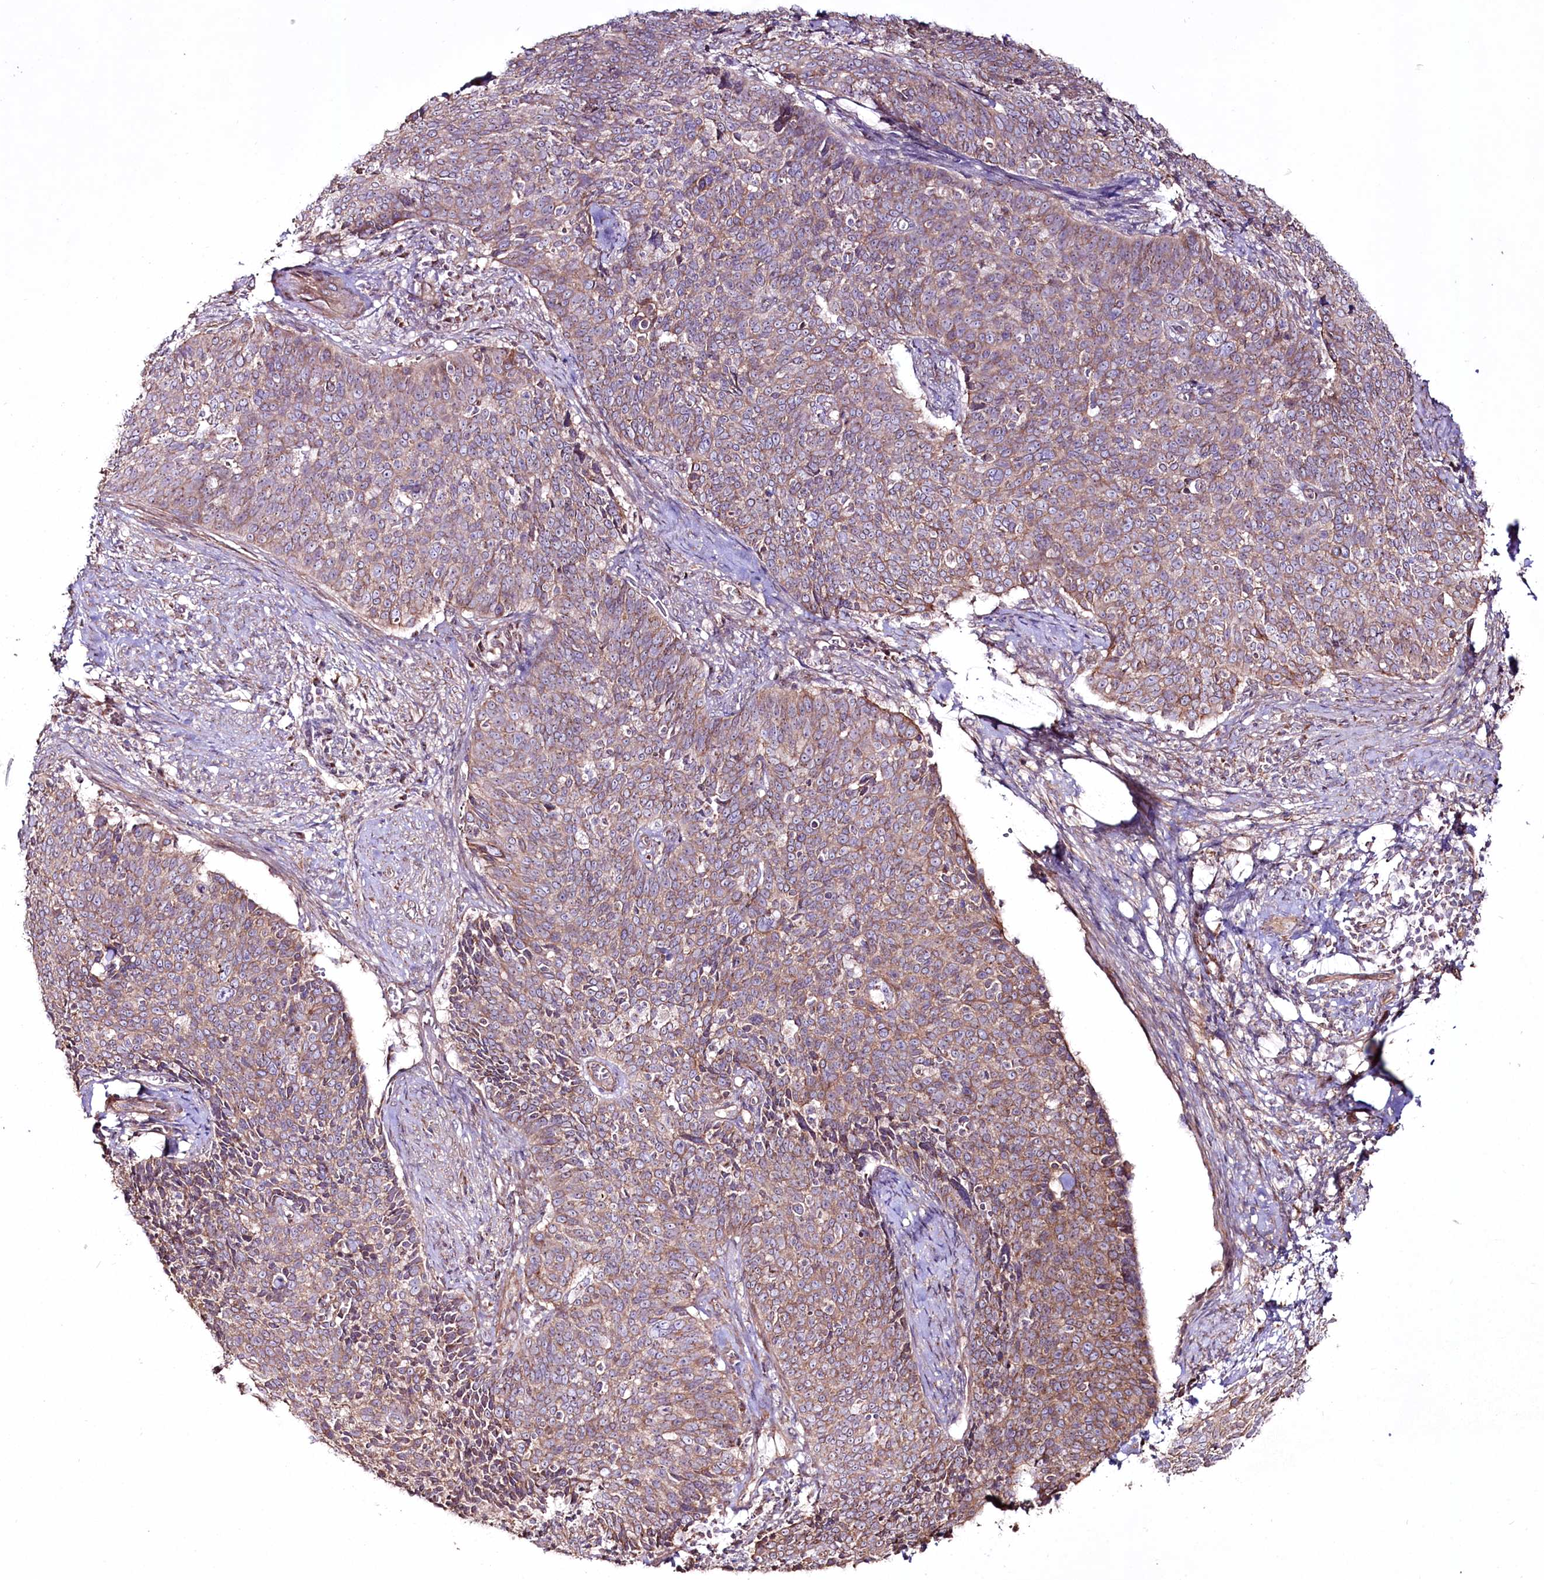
{"staining": {"intensity": "weak", "quantity": ">75%", "location": "cytoplasmic/membranous"}, "tissue": "cervical cancer", "cell_type": "Tumor cells", "image_type": "cancer", "snomed": [{"axis": "morphology", "description": "Squamous cell carcinoma, NOS"}, {"axis": "topography", "description": "Cervix"}], "caption": "A histopathology image of human cervical squamous cell carcinoma stained for a protein shows weak cytoplasmic/membranous brown staining in tumor cells.", "gene": "REXO2", "patient": {"sex": "female", "age": 39}}